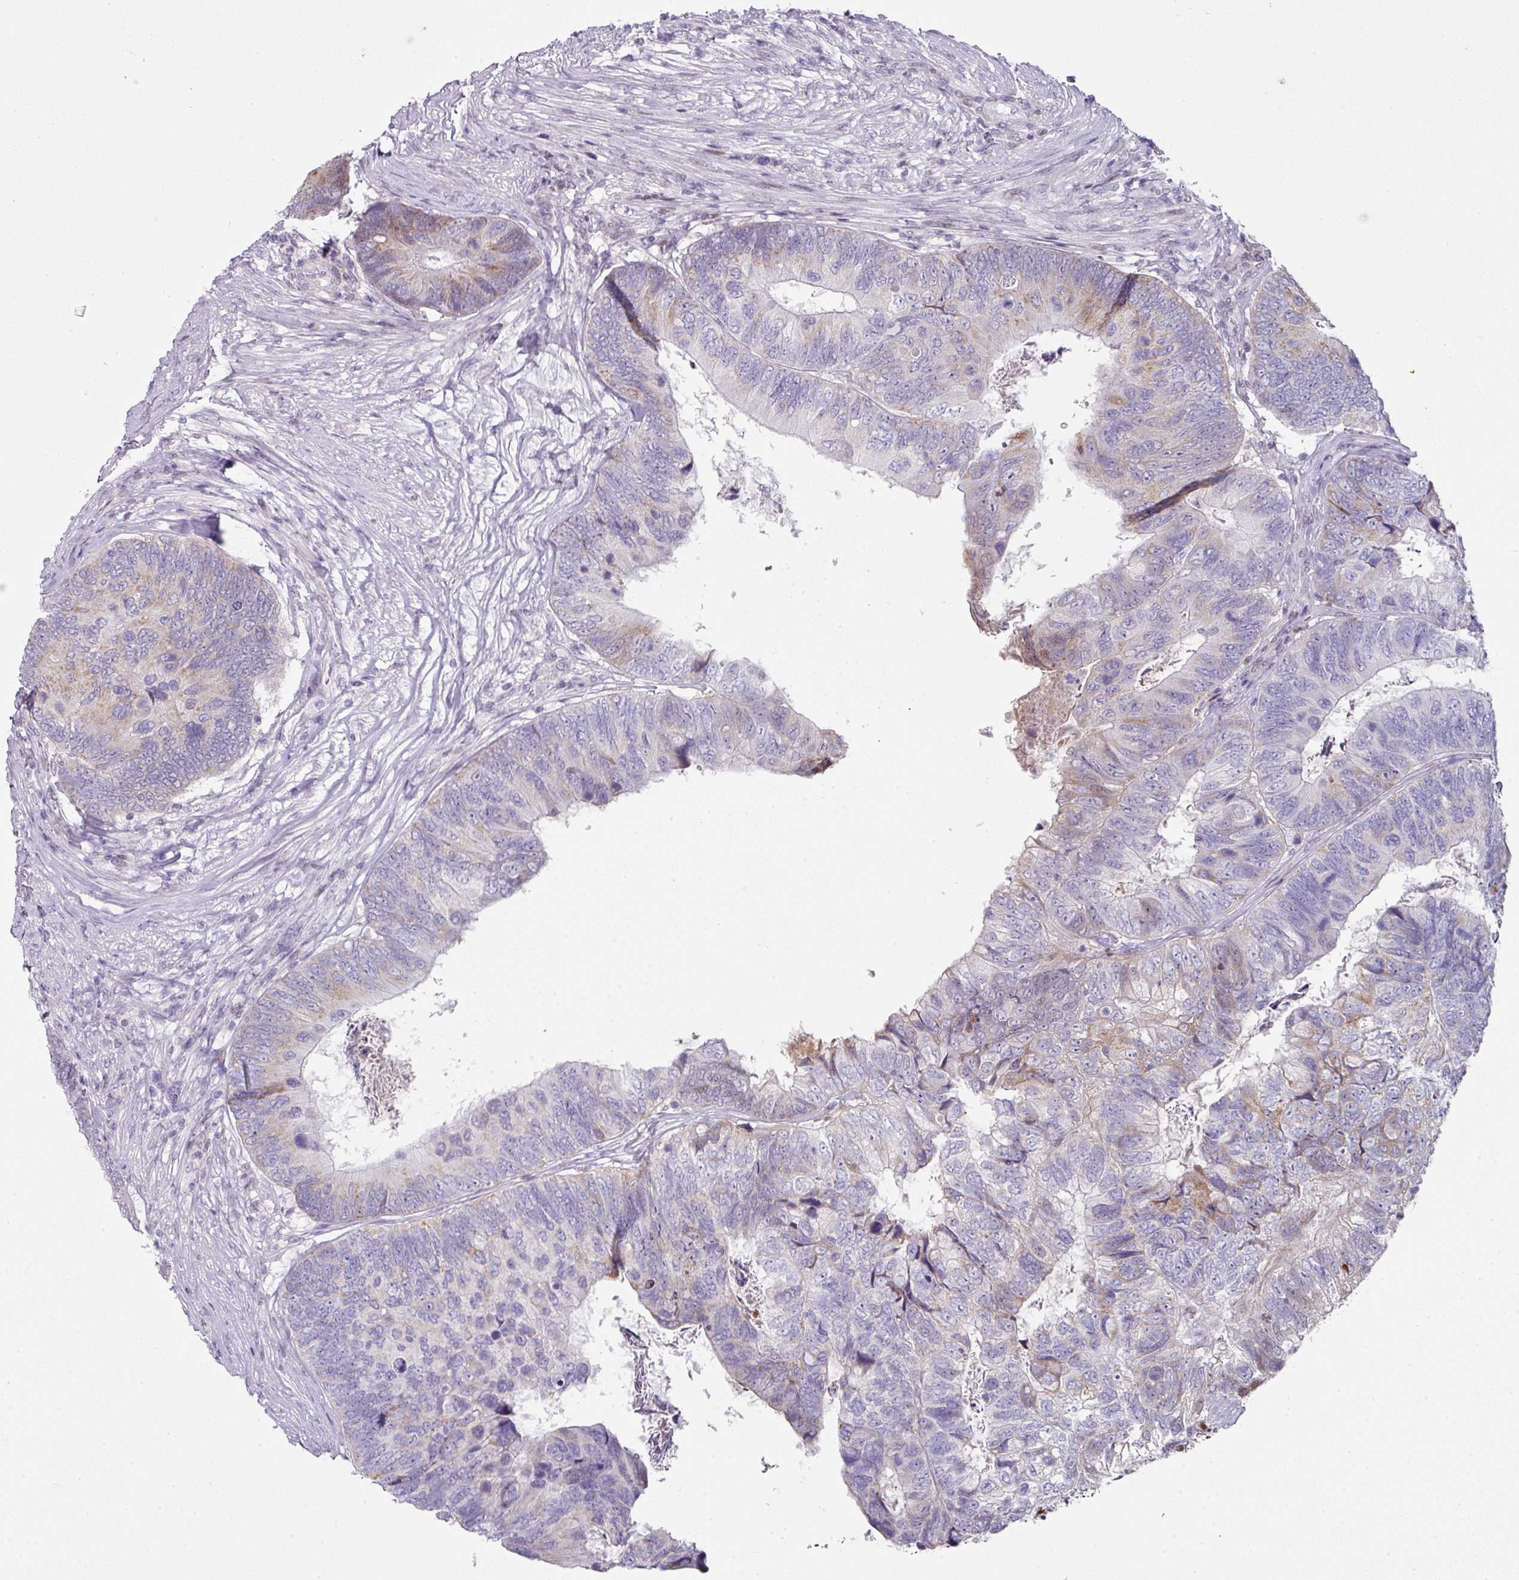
{"staining": {"intensity": "moderate", "quantity": "<25%", "location": "cytoplasmic/membranous"}, "tissue": "colorectal cancer", "cell_type": "Tumor cells", "image_type": "cancer", "snomed": [{"axis": "morphology", "description": "Adenocarcinoma, NOS"}, {"axis": "topography", "description": "Colon"}], "caption": "High-power microscopy captured an immunohistochemistry (IHC) image of colorectal adenocarcinoma, revealing moderate cytoplasmic/membranous expression in about <25% of tumor cells.", "gene": "ANKRD18A", "patient": {"sex": "female", "age": 67}}